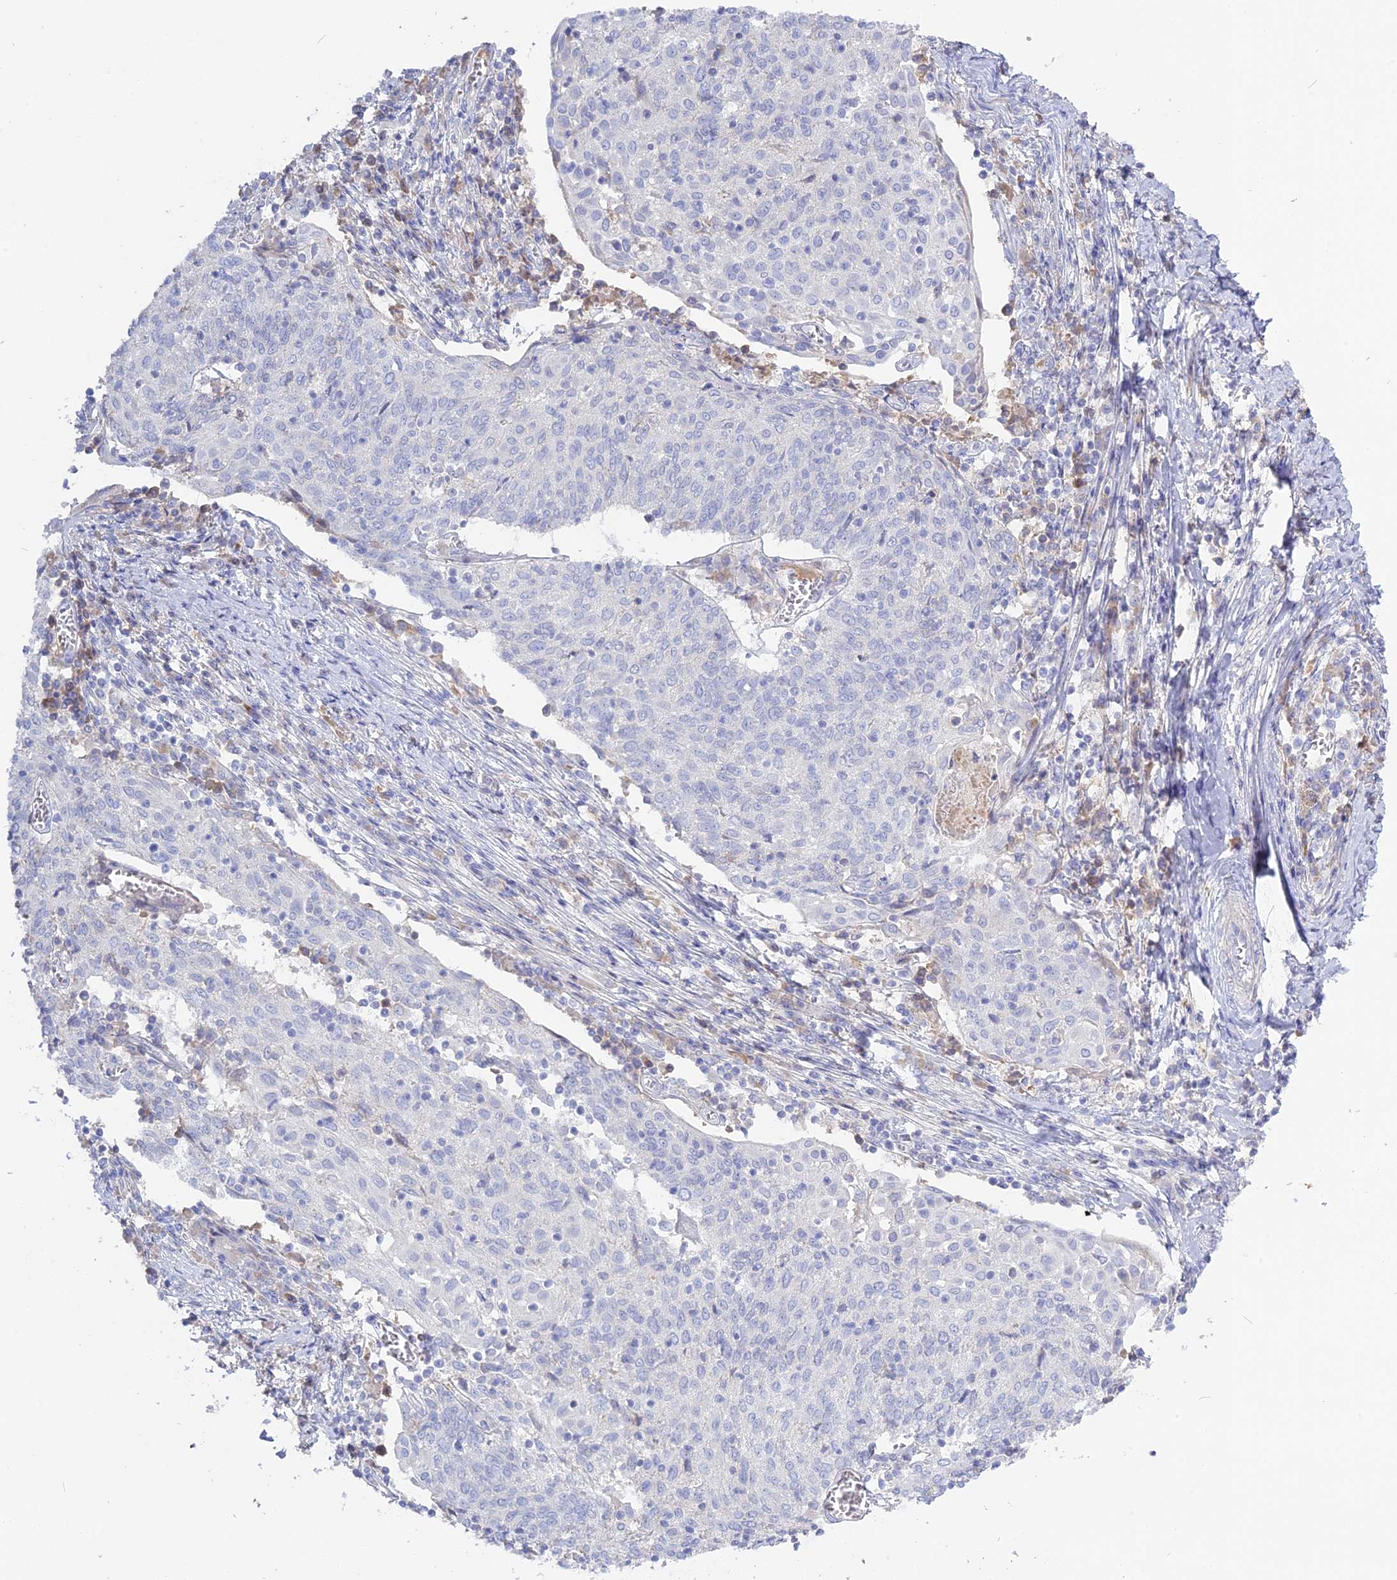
{"staining": {"intensity": "negative", "quantity": "none", "location": "none"}, "tissue": "cervical cancer", "cell_type": "Tumor cells", "image_type": "cancer", "snomed": [{"axis": "morphology", "description": "Squamous cell carcinoma, NOS"}, {"axis": "topography", "description": "Cervix"}], "caption": "IHC histopathology image of squamous cell carcinoma (cervical) stained for a protein (brown), which reveals no expression in tumor cells.", "gene": "ADGRA1", "patient": {"sex": "female", "age": 52}}